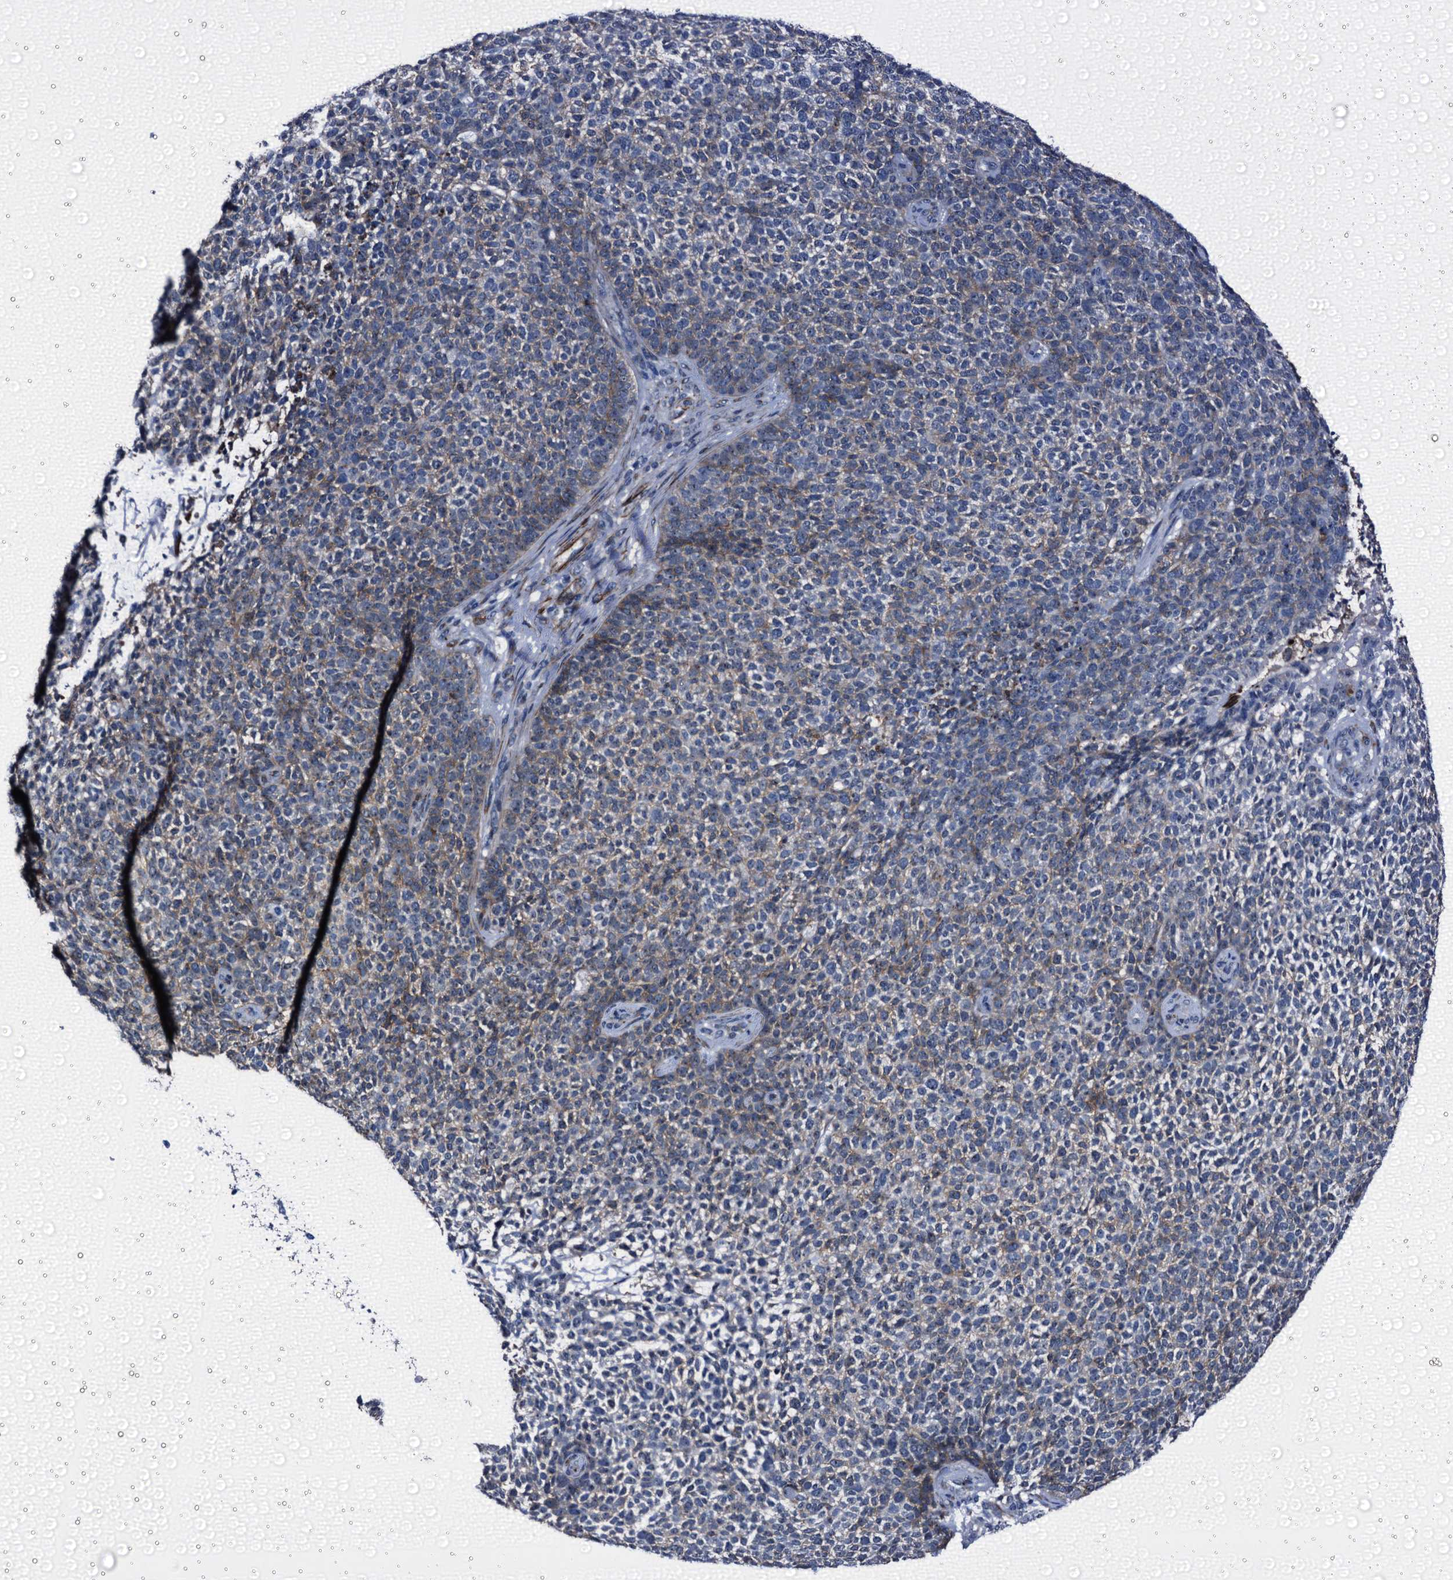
{"staining": {"intensity": "moderate", "quantity": "25%-75%", "location": "cytoplasmic/membranous"}, "tissue": "skin cancer", "cell_type": "Tumor cells", "image_type": "cancer", "snomed": [{"axis": "morphology", "description": "Basal cell carcinoma"}, {"axis": "topography", "description": "Skin"}], "caption": "The immunohistochemical stain shows moderate cytoplasmic/membranous expression in tumor cells of basal cell carcinoma (skin) tissue.", "gene": "EMG1", "patient": {"sex": "female", "age": 84}}